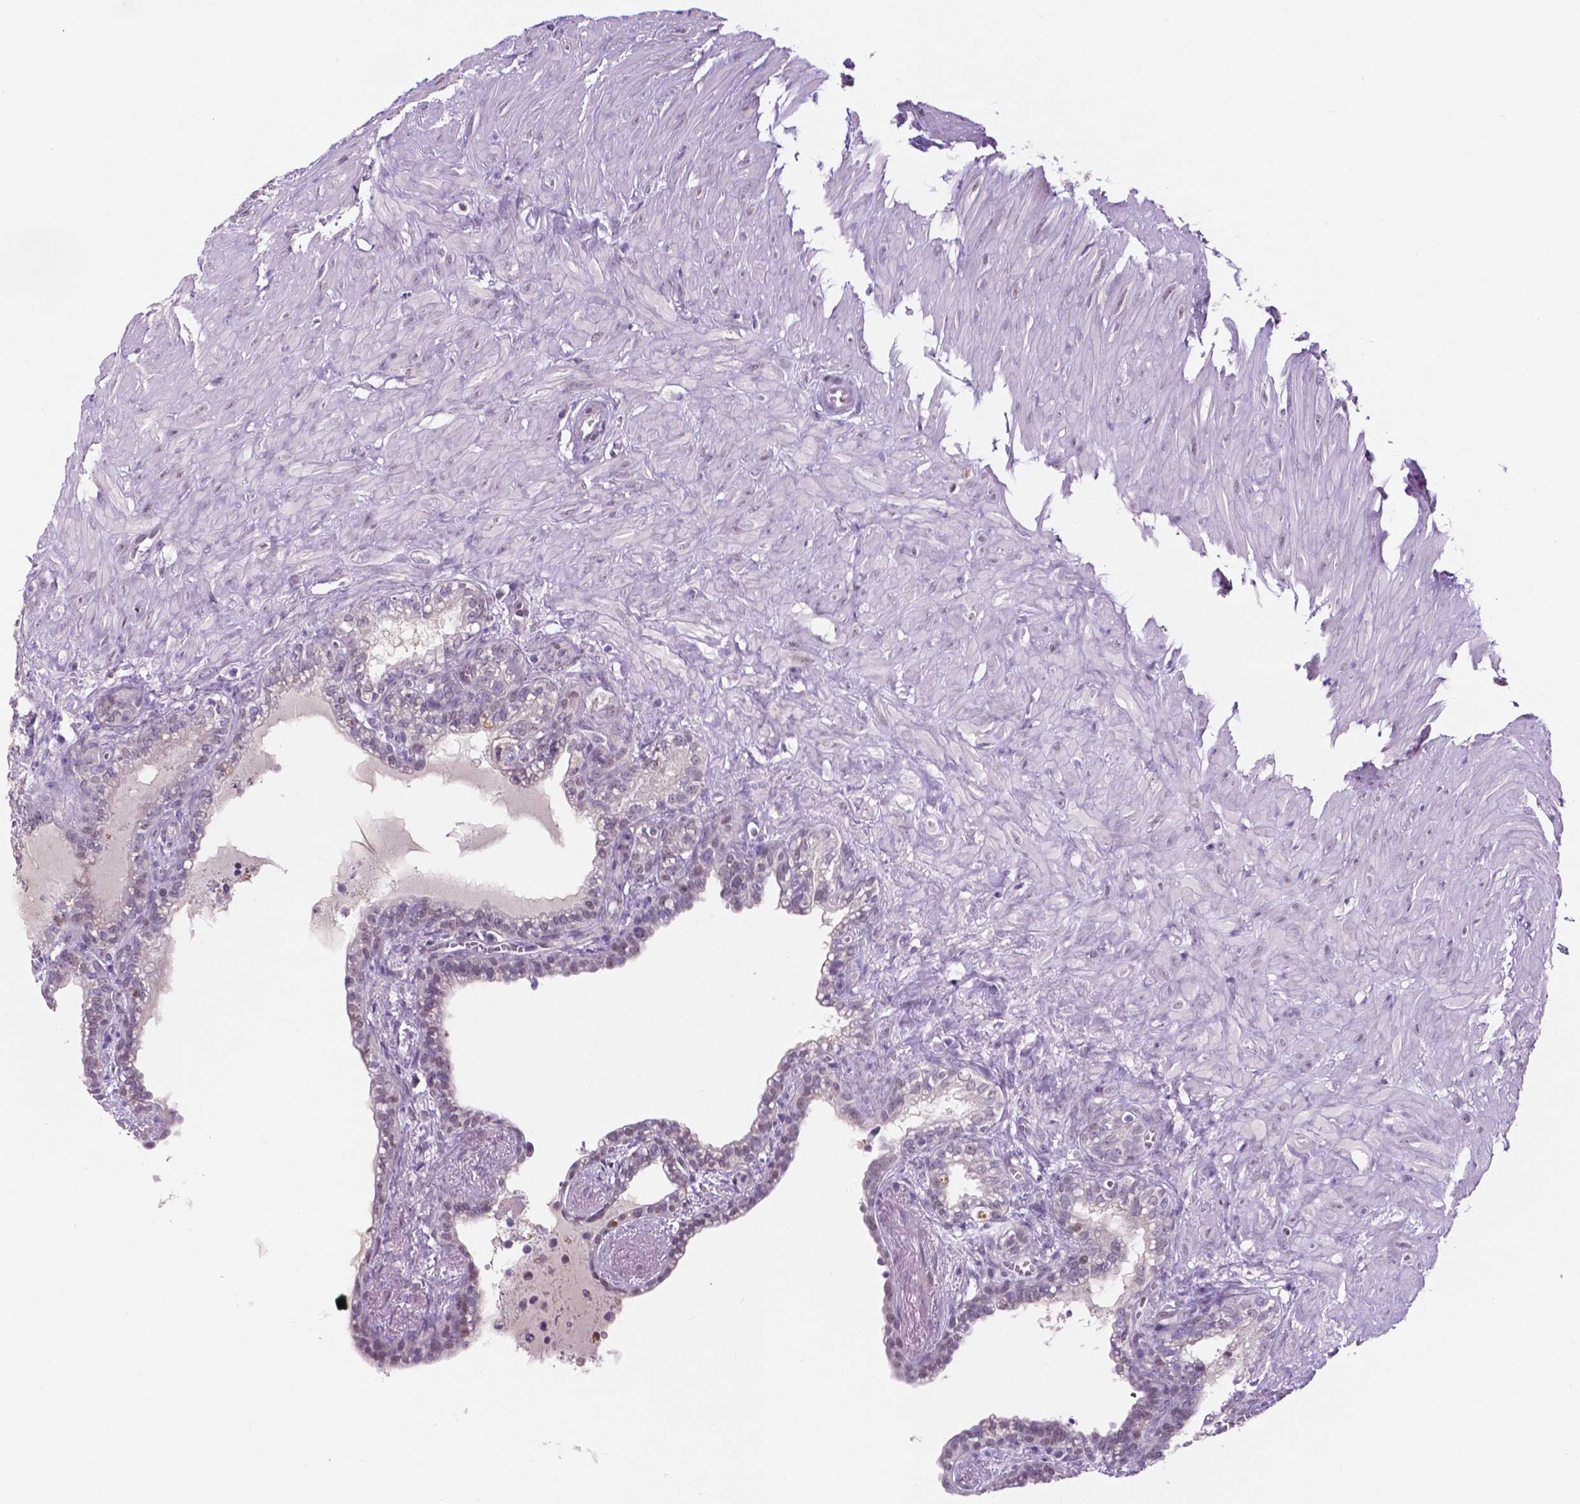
{"staining": {"intensity": "negative", "quantity": "none", "location": "none"}, "tissue": "seminal vesicle", "cell_type": "Glandular cells", "image_type": "normal", "snomed": [{"axis": "morphology", "description": "Normal tissue, NOS"}, {"axis": "morphology", "description": "Urothelial carcinoma, NOS"}, {"axis": "topography", "description": "Urinary bladder"}, {"axis": "topography", "description": "Seminal veicle"}], "caption": "Protein analysis of benign seminal vesicle exhibits no significant positivity in glandular cells.", "gene": "FAM50B", "patient": {"sex": "male", "age": 76}}